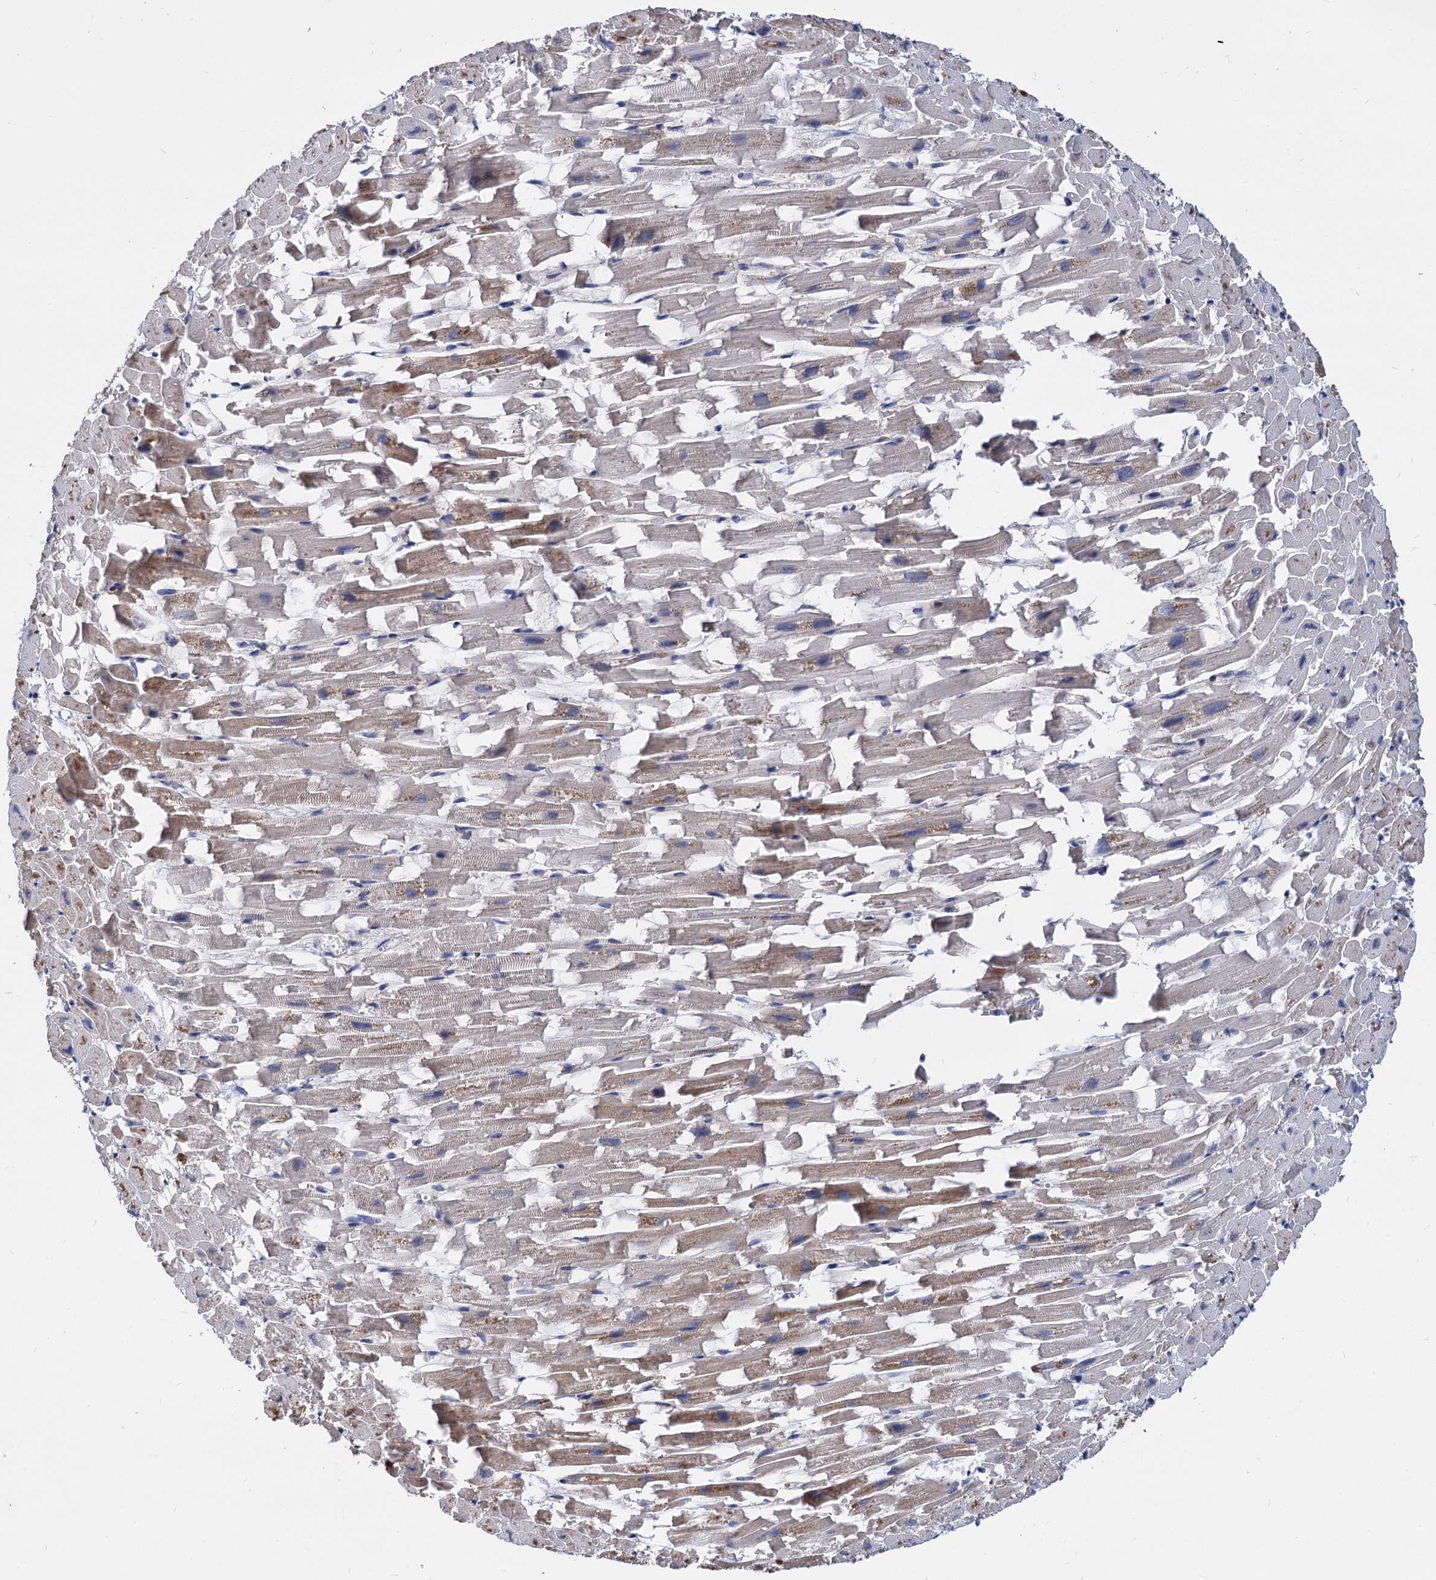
{"staining": {"intensity": "strong", "quantity": ">75%", "location": "cytoplasmic/membranous"}, "tissue": "heart muscle", "cell_type": "Cardiomyocytes", "image_type": "normal", "snomed": [{"axis": "morphology", "description": "Normal tissue, NOS"}, {"axis": "topography", "description": "Heart"}], "caption": "DAB (3,3'-diaminobenzidine) immunohistochemical staining of benign heart muscle reveals strong cytoplasmic/membranous protein expression in approximately >75% of cardiomyocytes.", "gene": "TIMM10", "patient": {"sex": "female", "age": 64}}